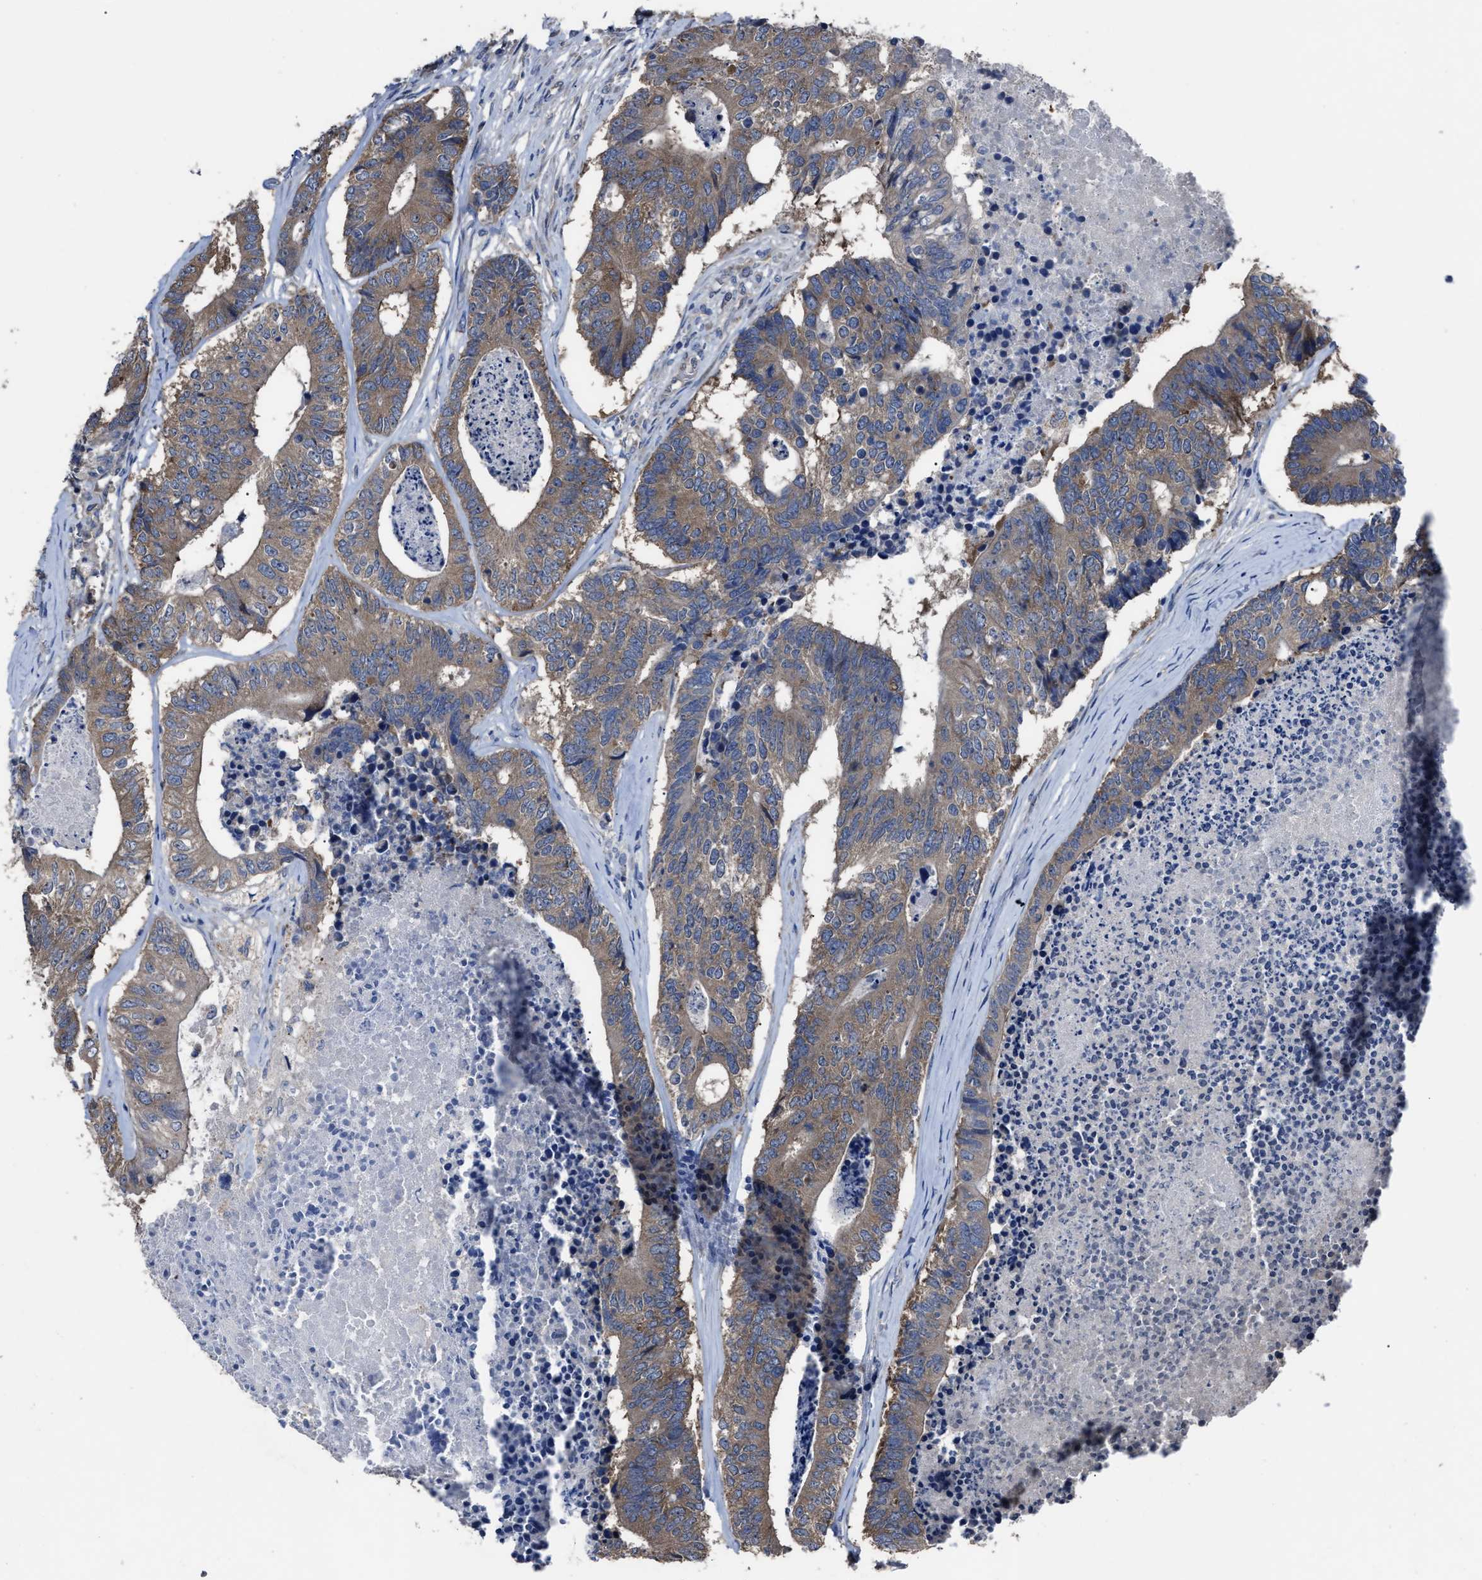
{"staining": {"intensity": "weak", "quantity": ">75%", "location": "cytoplasmic/membranous"}, "tissue": "colorectal cancer", "cell_type": "Tumor cells", "image_type": "cancer", "snomed": [{"axis": "morphology", "description": "Adenocarcinoma, NOS"}, {"axis": "topography", "description": "Colon"}], "caption": "A brown stain labels weak cytoplasmic/membranous positivity of a protein in human colorectal adenocarcinoma tumor cells.", "gene": "UPF1", "patient": {"sex": "female", "age": 67}}